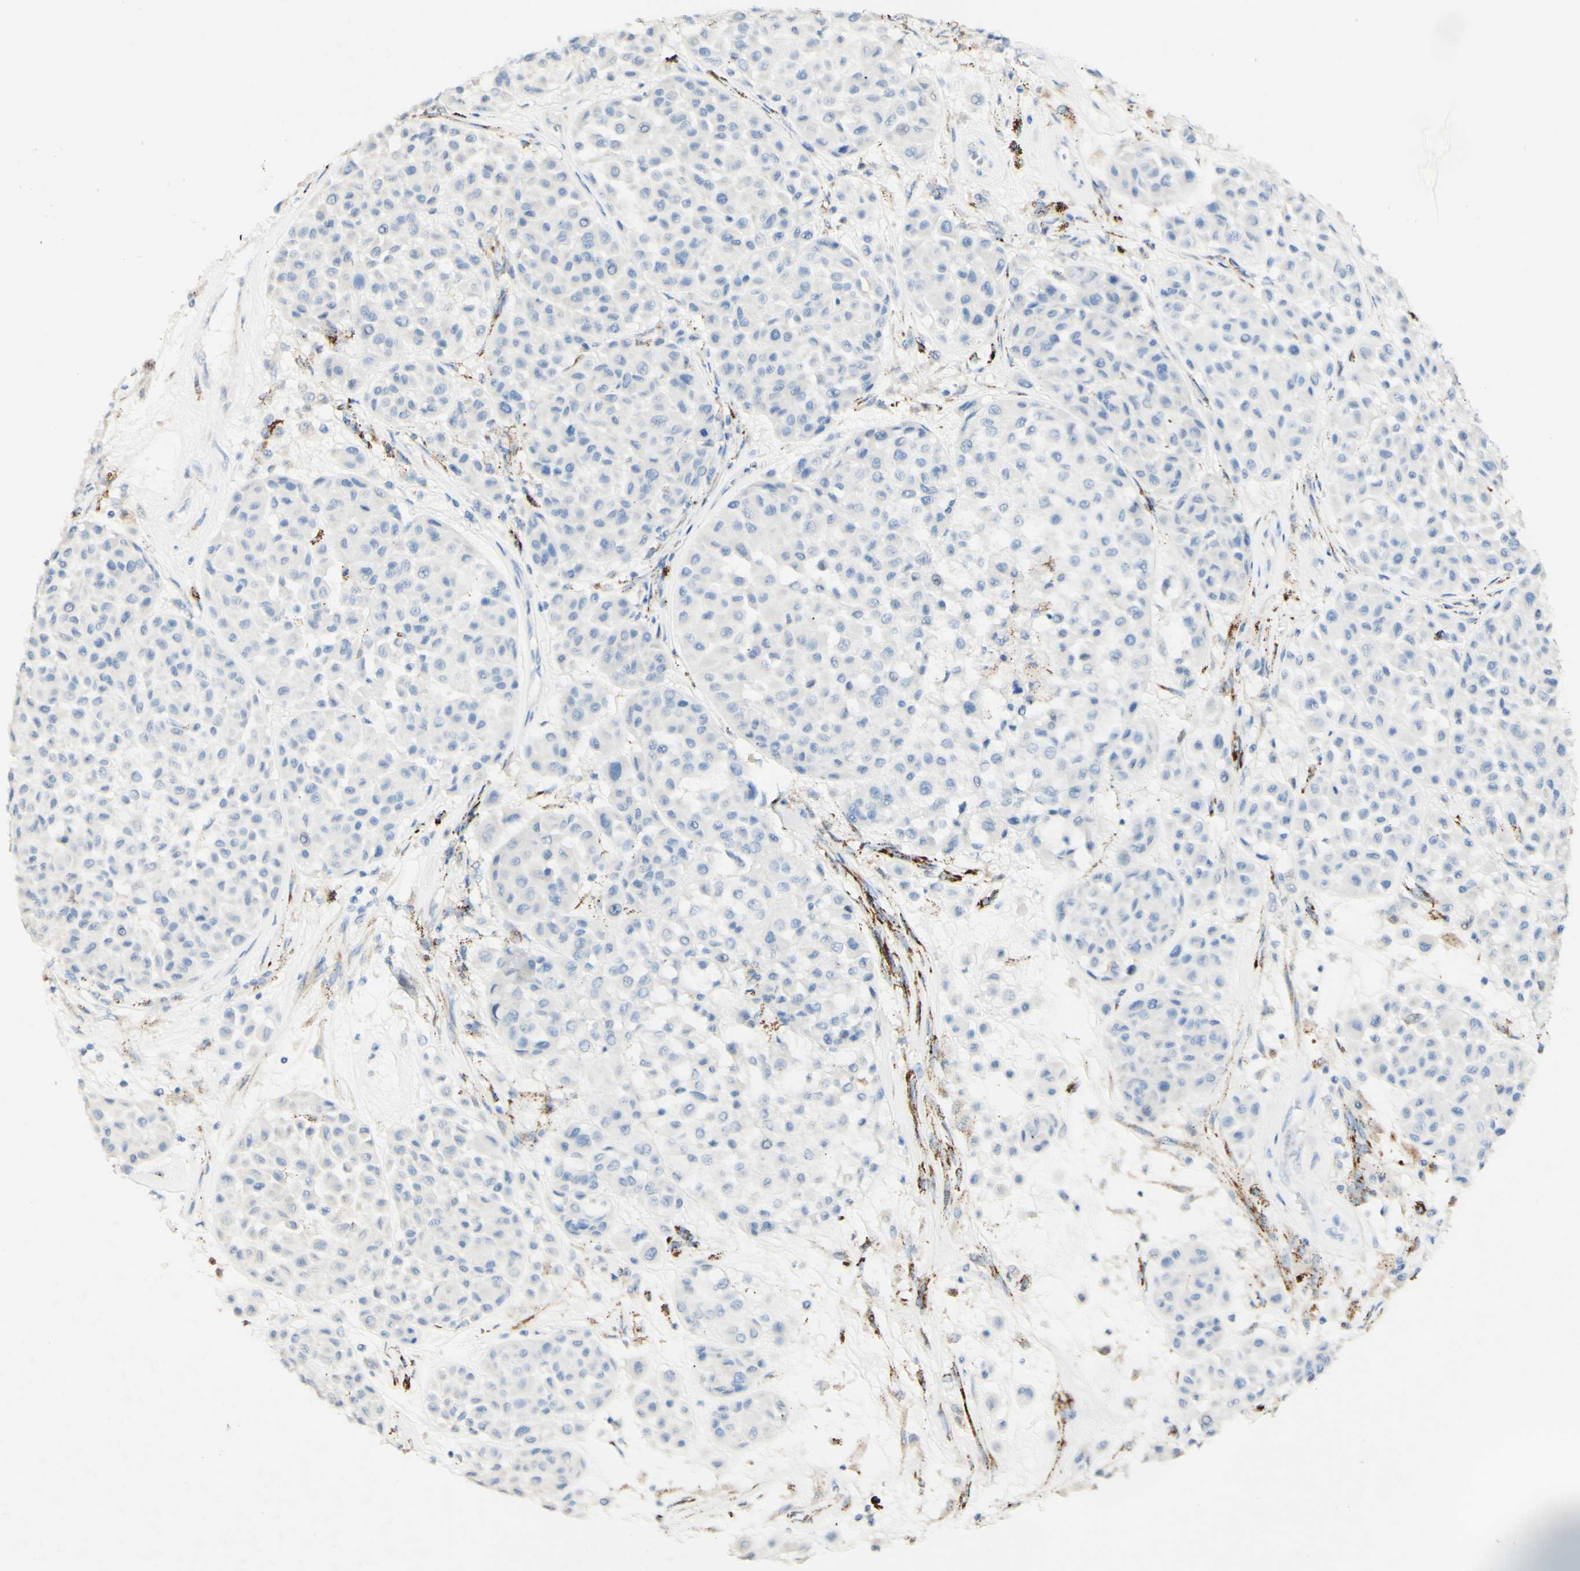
{"staining": {"intensity": "negative", "quantity": "none", "location": "none"}, "tissue": "melanoma", "cell_type": "Tumor cells", "image_type": "cancer", "snomed": [{"axis": "morphology", "description": "Malignant melanoma, Metastatic site"}, {"axis": "topography", "description": "Soft tissue"}], "caption": "This is an IHC image of melanoma. There is no expression in tumor cells.", "gene": "FGF4", "patient": {"sex": "male", "age": 41}}